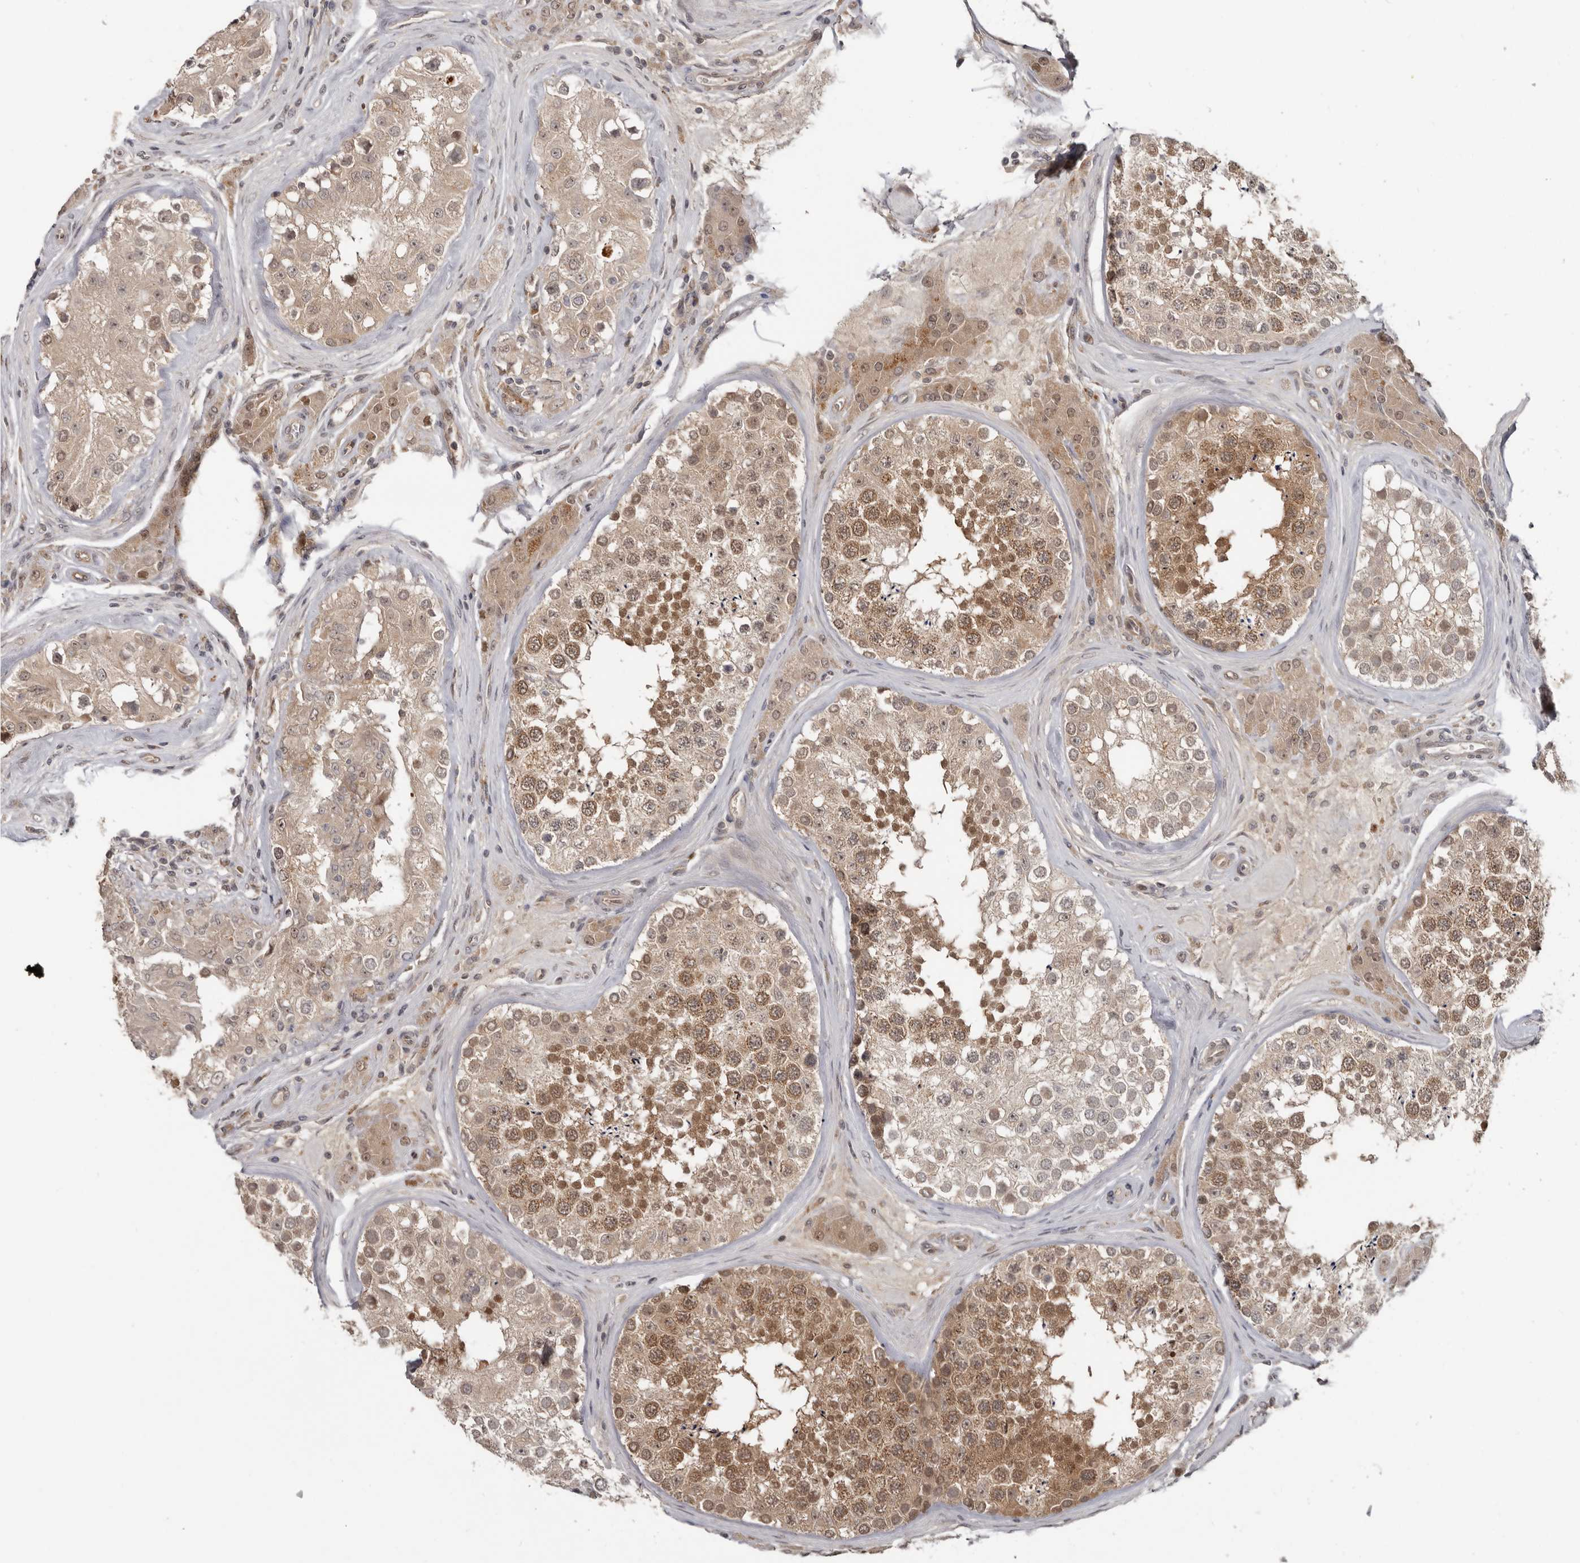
{"staining": {"intensity": "moderate", "quantity": ">75%", "location": "cytoplasmic/membranous,nuclear"}, "tissue": "testis", "cell_type": "Cells in seminiferous ducts", "image_type": "normal", "snomed": [{"axis": "morphology", "description": "Normal tissue, NOS"}, {"axis": "topography", "description": "Testis"}], "caption": "High-magnification brightfield microscopy of unremarkable testis stained with DAB (3,3'-diaminobenzidine) (brown) and counterstained with hematoxylin (blue). cells in seminiferous ducts exhibit moderate cytoplasmic/membranous,nuclear positivity is seen in approximately>75% of cells.", "gene": "BAD", "patient": {"sex": "male", "age": 46}}